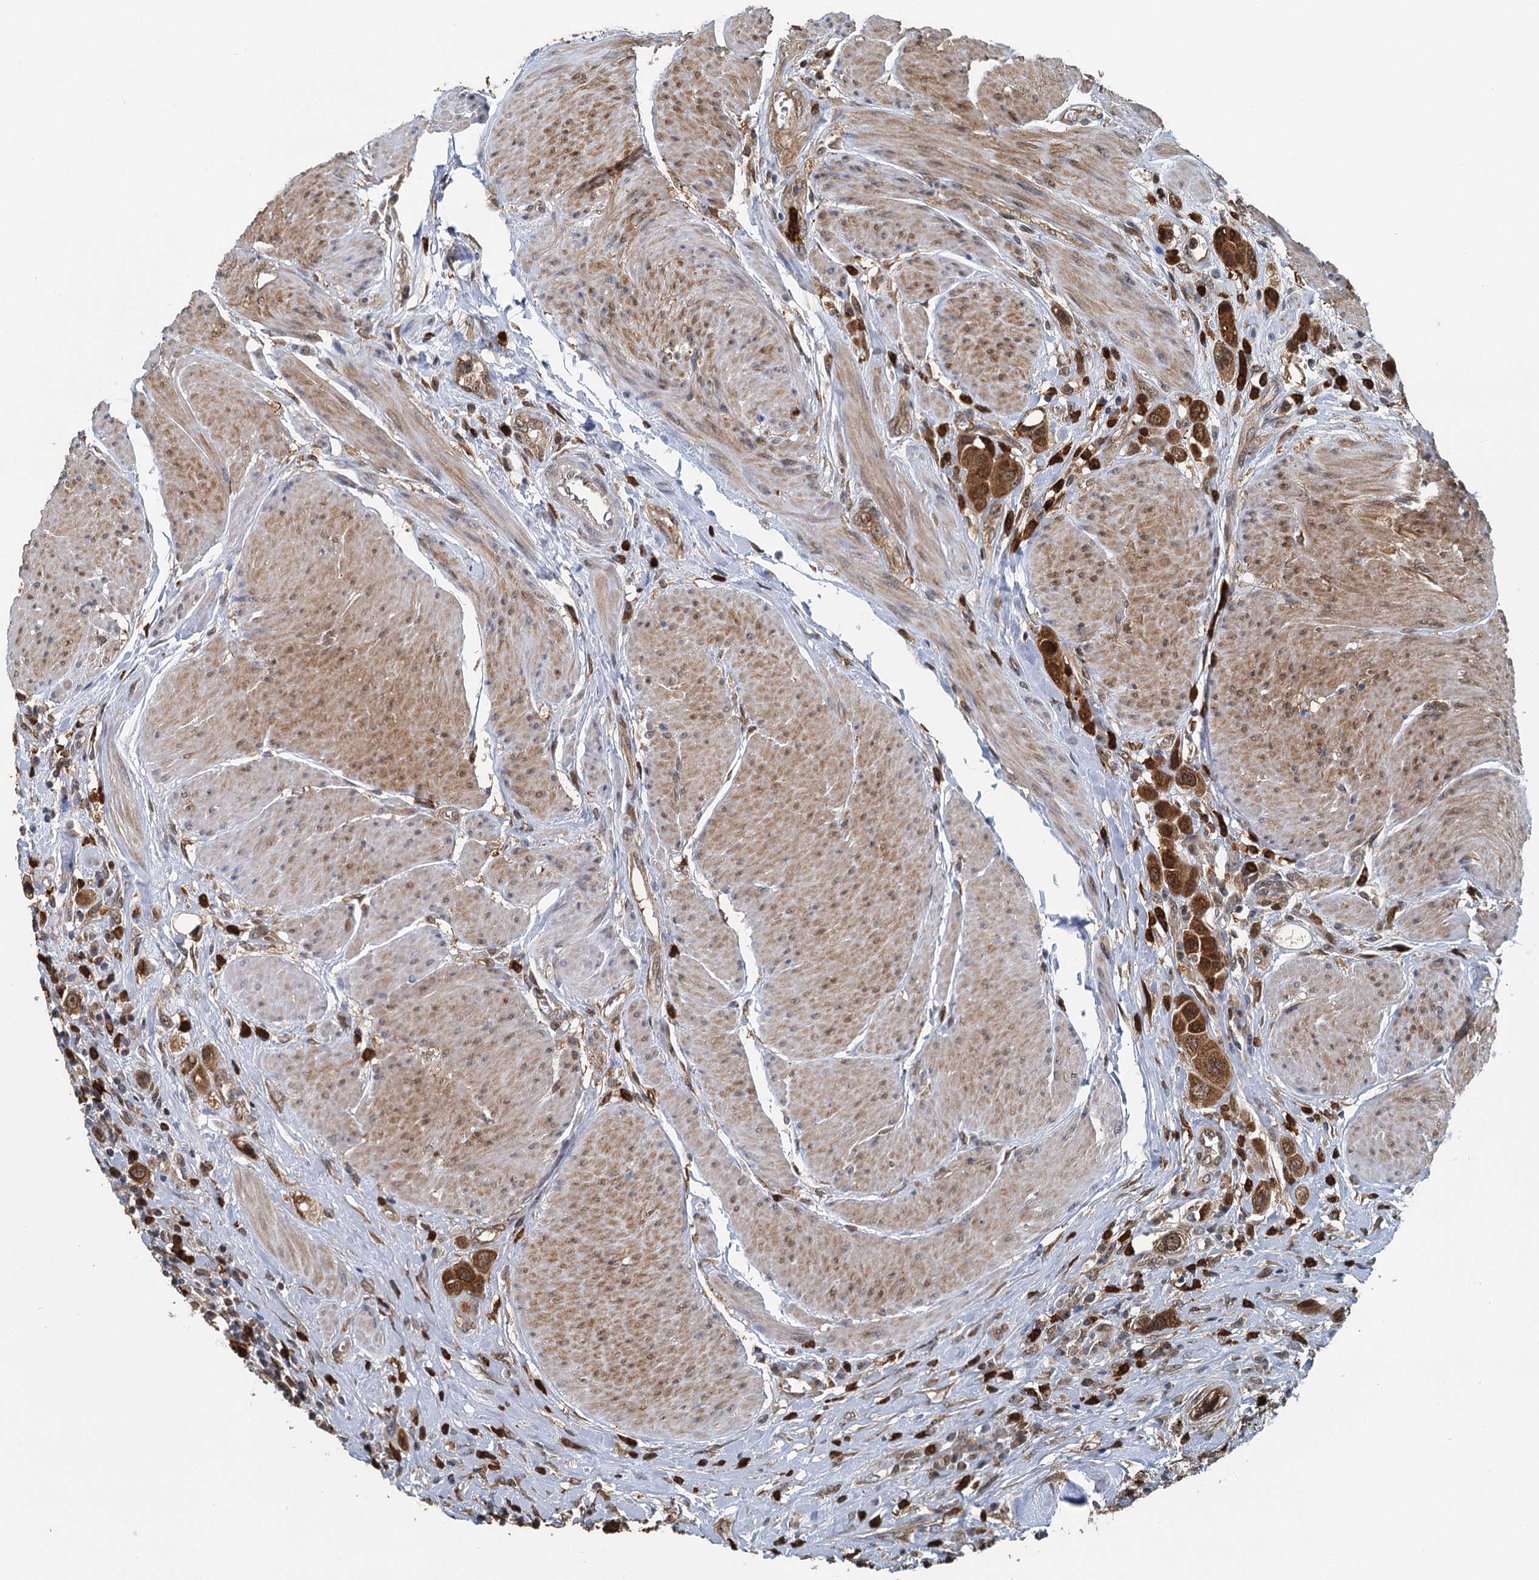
{"staining": {"intensity": "strong", "quantity": ">75%", "location": "cytoplasmic/membranous"}, "tissue": "urothelial cancer", "cell_type": "Tumor cells", "image_type": "cancer", "snomed": [{"axis": "morphology", "description": "Urothelial carcinoma, High grade"}, {"axis": "topography", "description": "Urinary bladder"}], "caption": "Urothelial carcinoma (high-grade) stained with DAB (3,3'-diaminobenzidine) IHC demonstrates high levels of strong cytoplasmic/membranous expression in approximately >75% of tumor cells.", "gene": "GPI", "patient": {"sex": "male", "age": 50}}